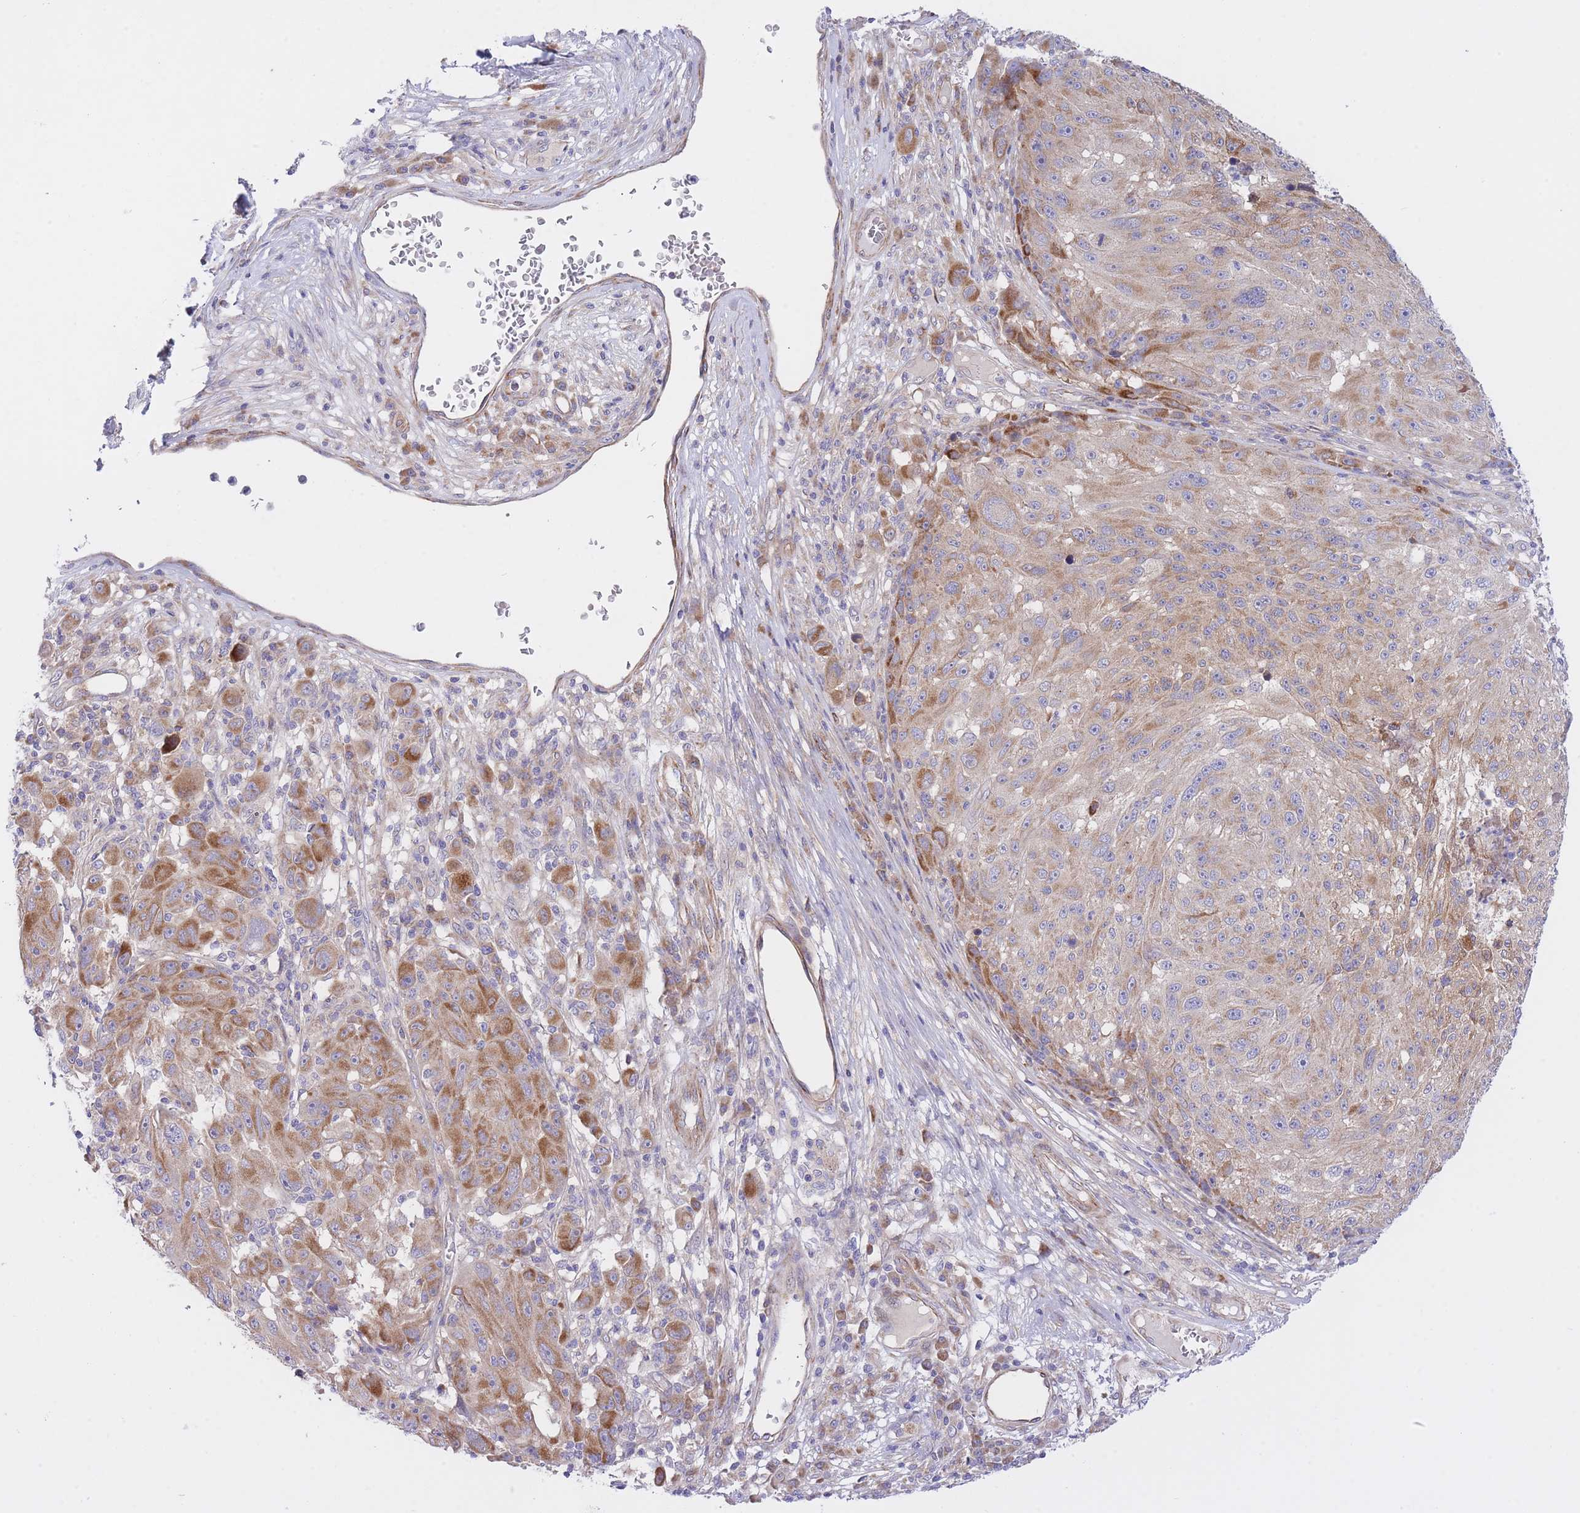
{"staining": {"intensity": "moderate", "quantity": "<25%", "location": "cytoplasmic/membranous"}, "tissue": "melanoma", "cell_type": "Tumor cells", "image_type": "cancer", "snomed": [{"axis": "morphology", "description": "Malignant melanoma, NOS"}, {"axis": "topography", "description": "Skin"}], "caption": "A photomicrograph showing moderate cytoplasmic/membranous staining in about <25% of tumor cells in melanoma, as visualized by brown immunohistochemical staining.", "gene": "CHAC1", "patient": {"sex": "male", "age": 53}}